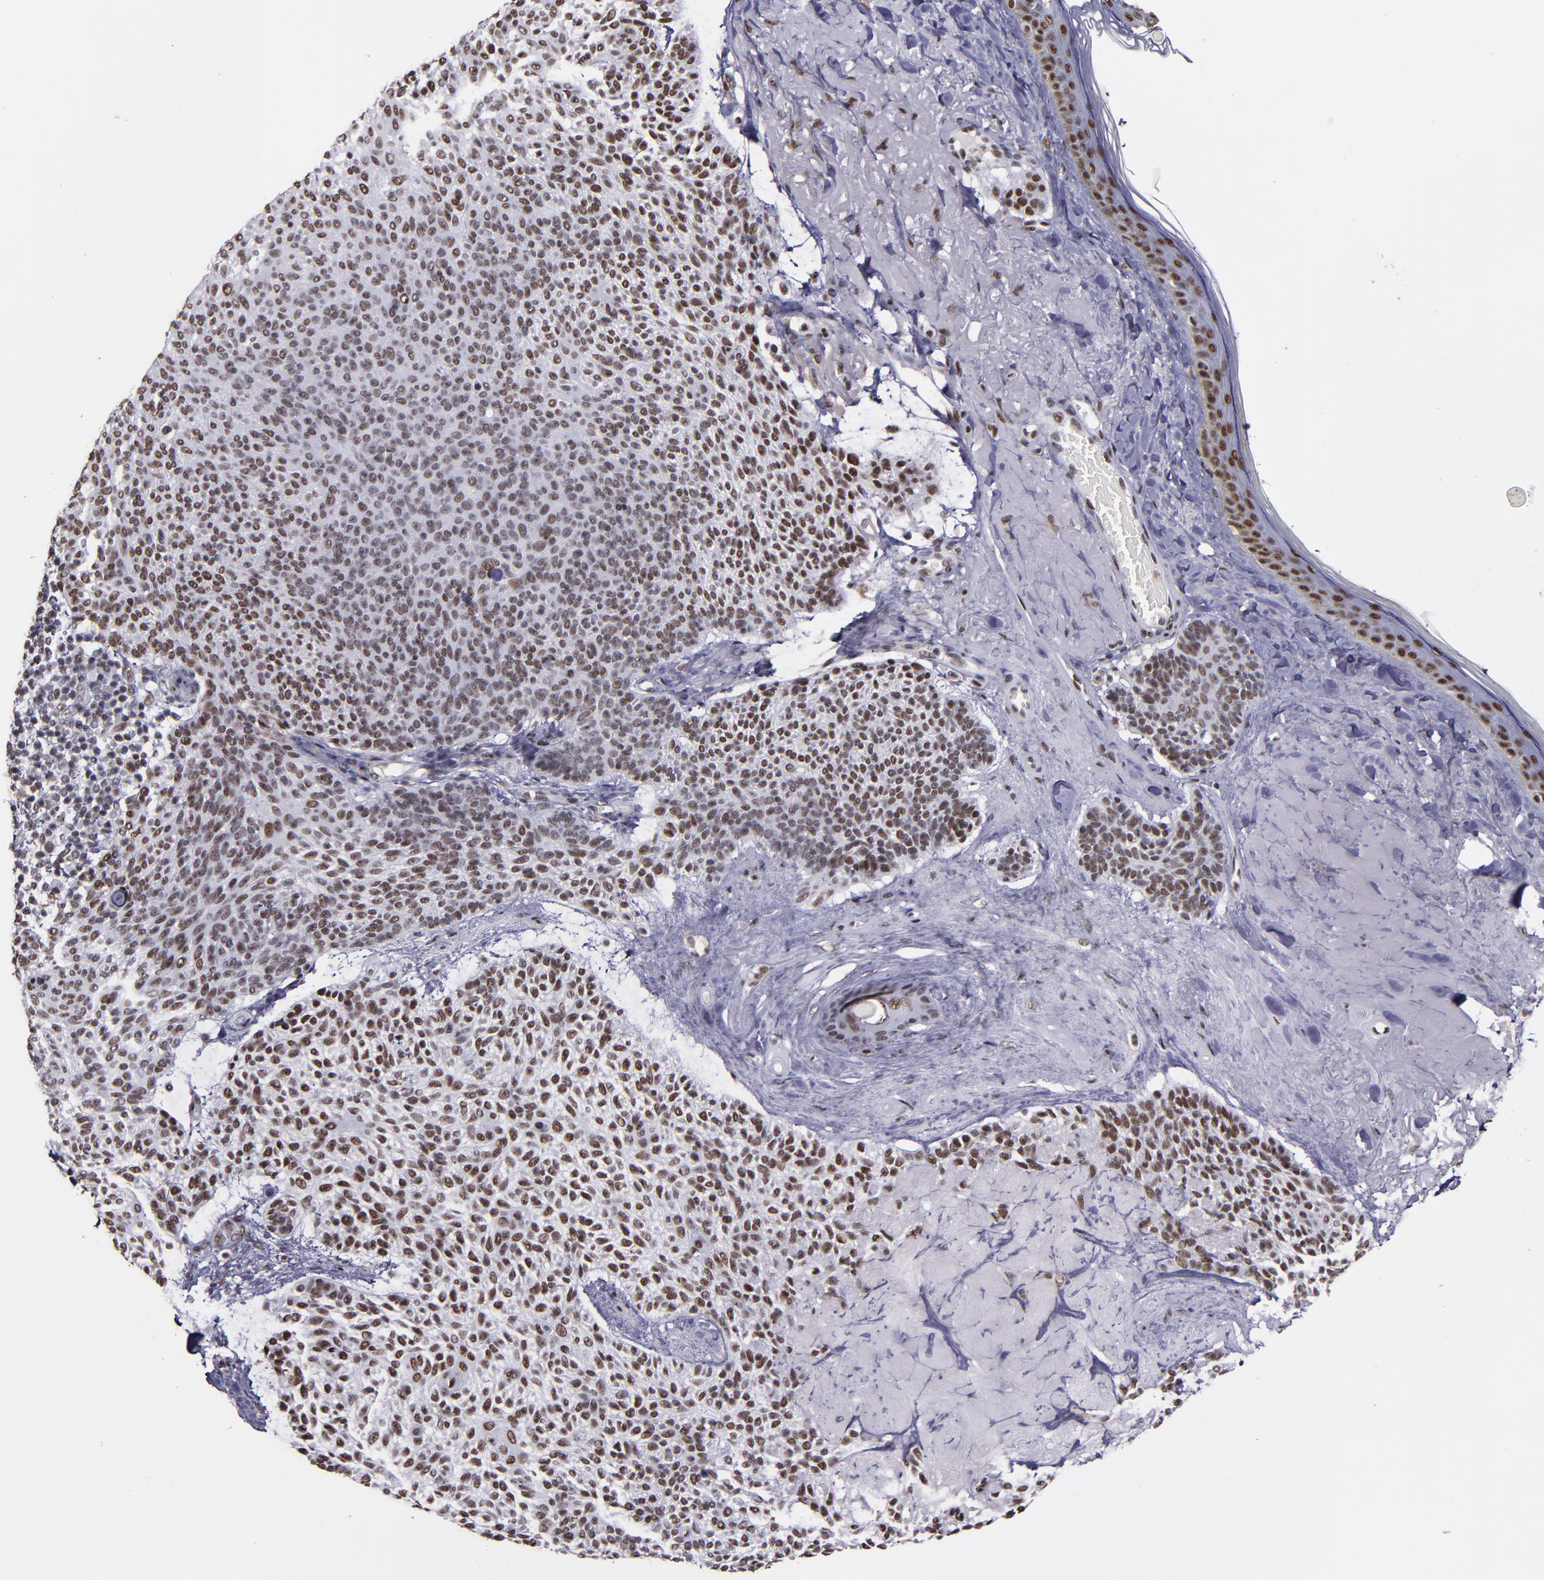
{"staining": {"intensity": "moderate", "quantity": ">75%", "location": "nuclear"}, "tissue": "skin cancer", "cell_type": "Tumor cells", "image_type": "cancer", "snomed": [{"axis": "morphology", "description": "Normal tissue, NOS"}, {"axis": "morphology", "description": "Basal cell carcinoma"}, {"axis": "topography", "description": "Skin"}], "caption": "Basal cell carcinoma (skin) stained for a protein exhibits moderate nuclear positivity in tumor cells.", "gene": "PPP4R3A", "patient": {"sex": "female", "age": 70}}